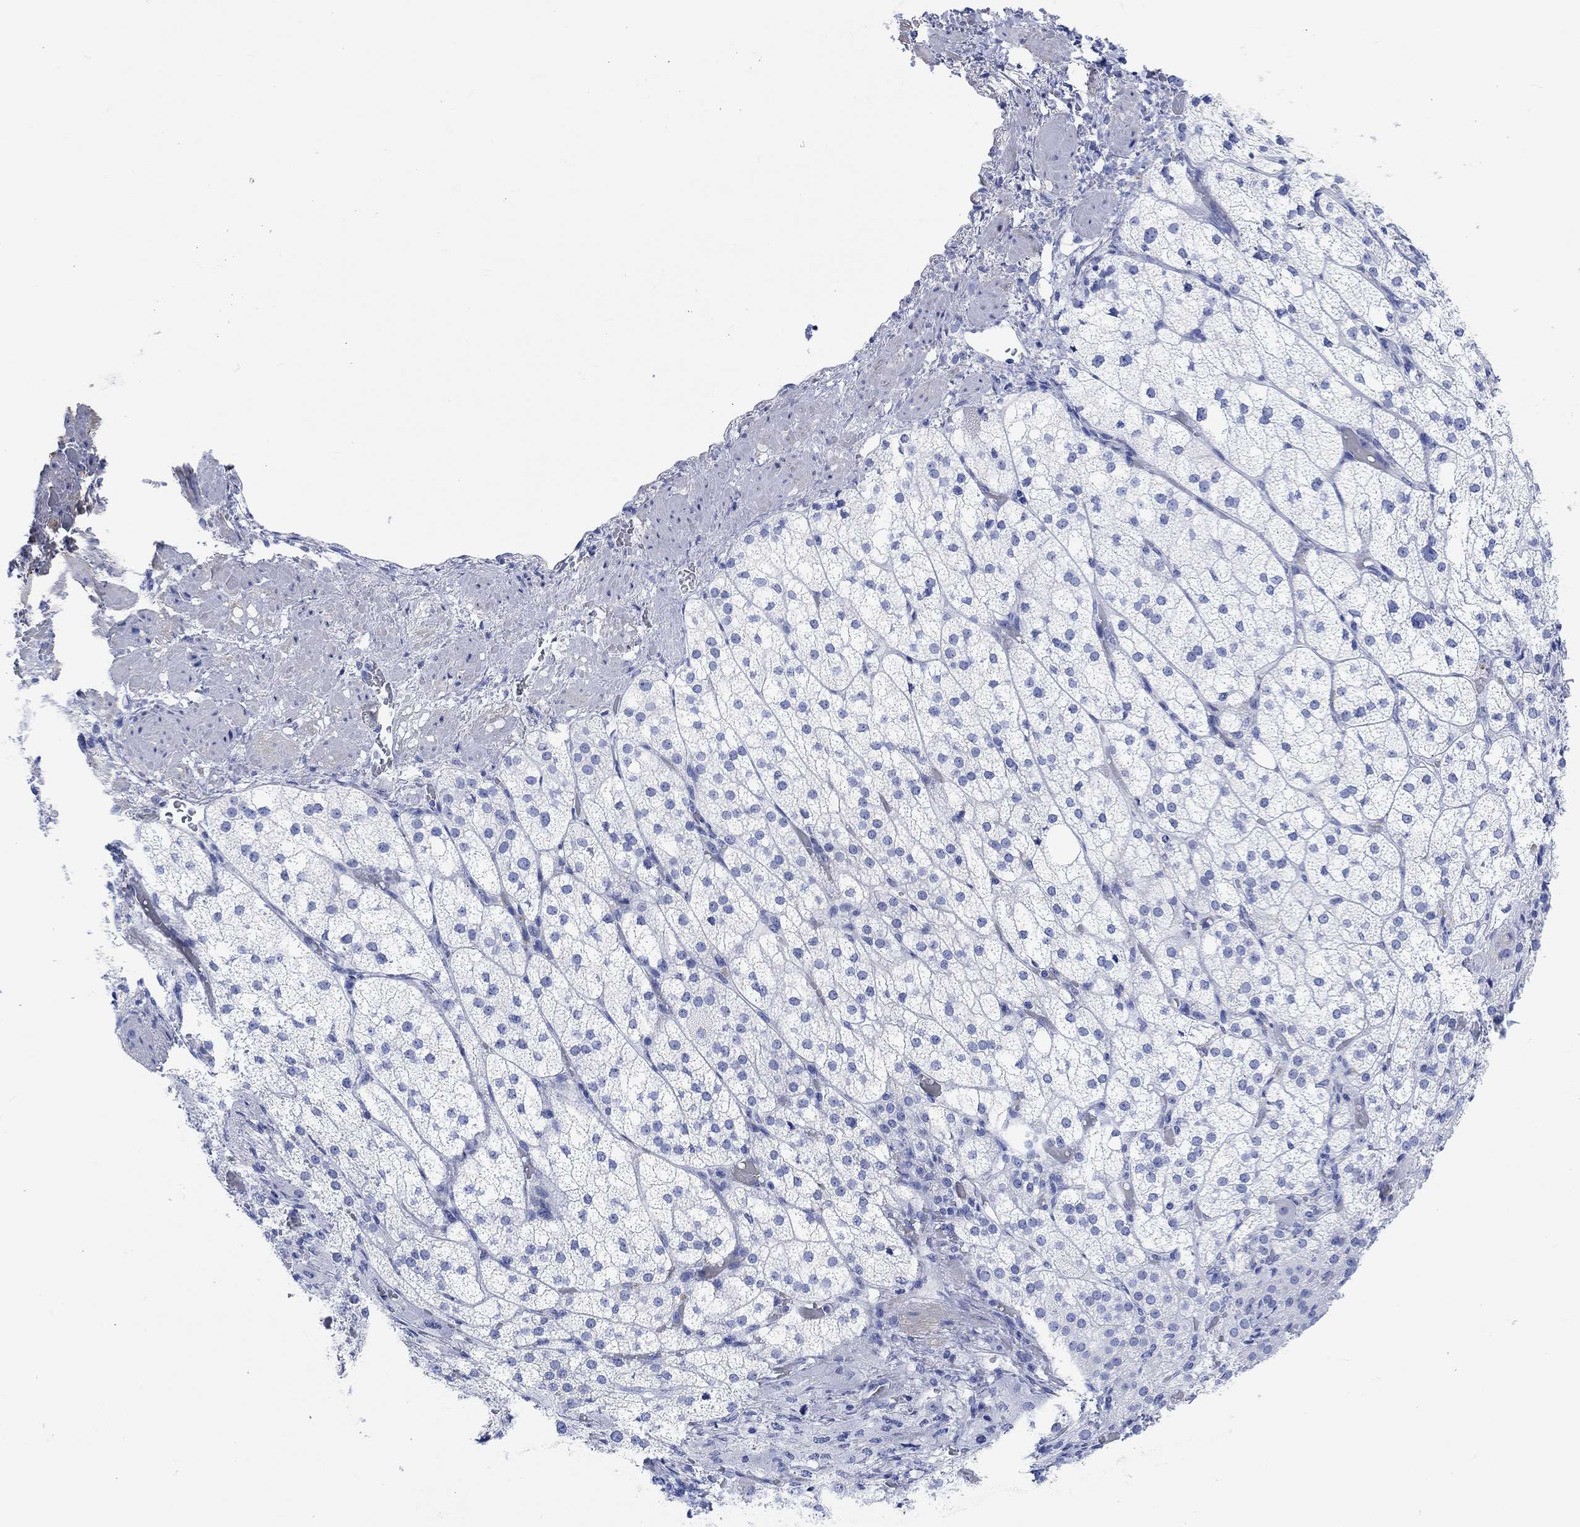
{"staining": {"intensity": "negative", "quantity": "none", "location": "none"}, "tissue": "adrenal gland", "cell_type": "Glandular cells", "image_type": "normal", "snomed": [{"axis": "morphology", "description": "Normal tissue, NOS"}, {"axis": "topography", "description": "Adrenal gland"}], "caption": "A histopathology image of adrenal gland stained for a protein reveals no brown staining in glandular cells. (Stains: DAB immunohistochemistry with hematoxylin counter stain, Microscopy: brightfield microscopy at high magnification).", "gene": "ANKRD33", "patient": {"sex": "female", "age": 60}}